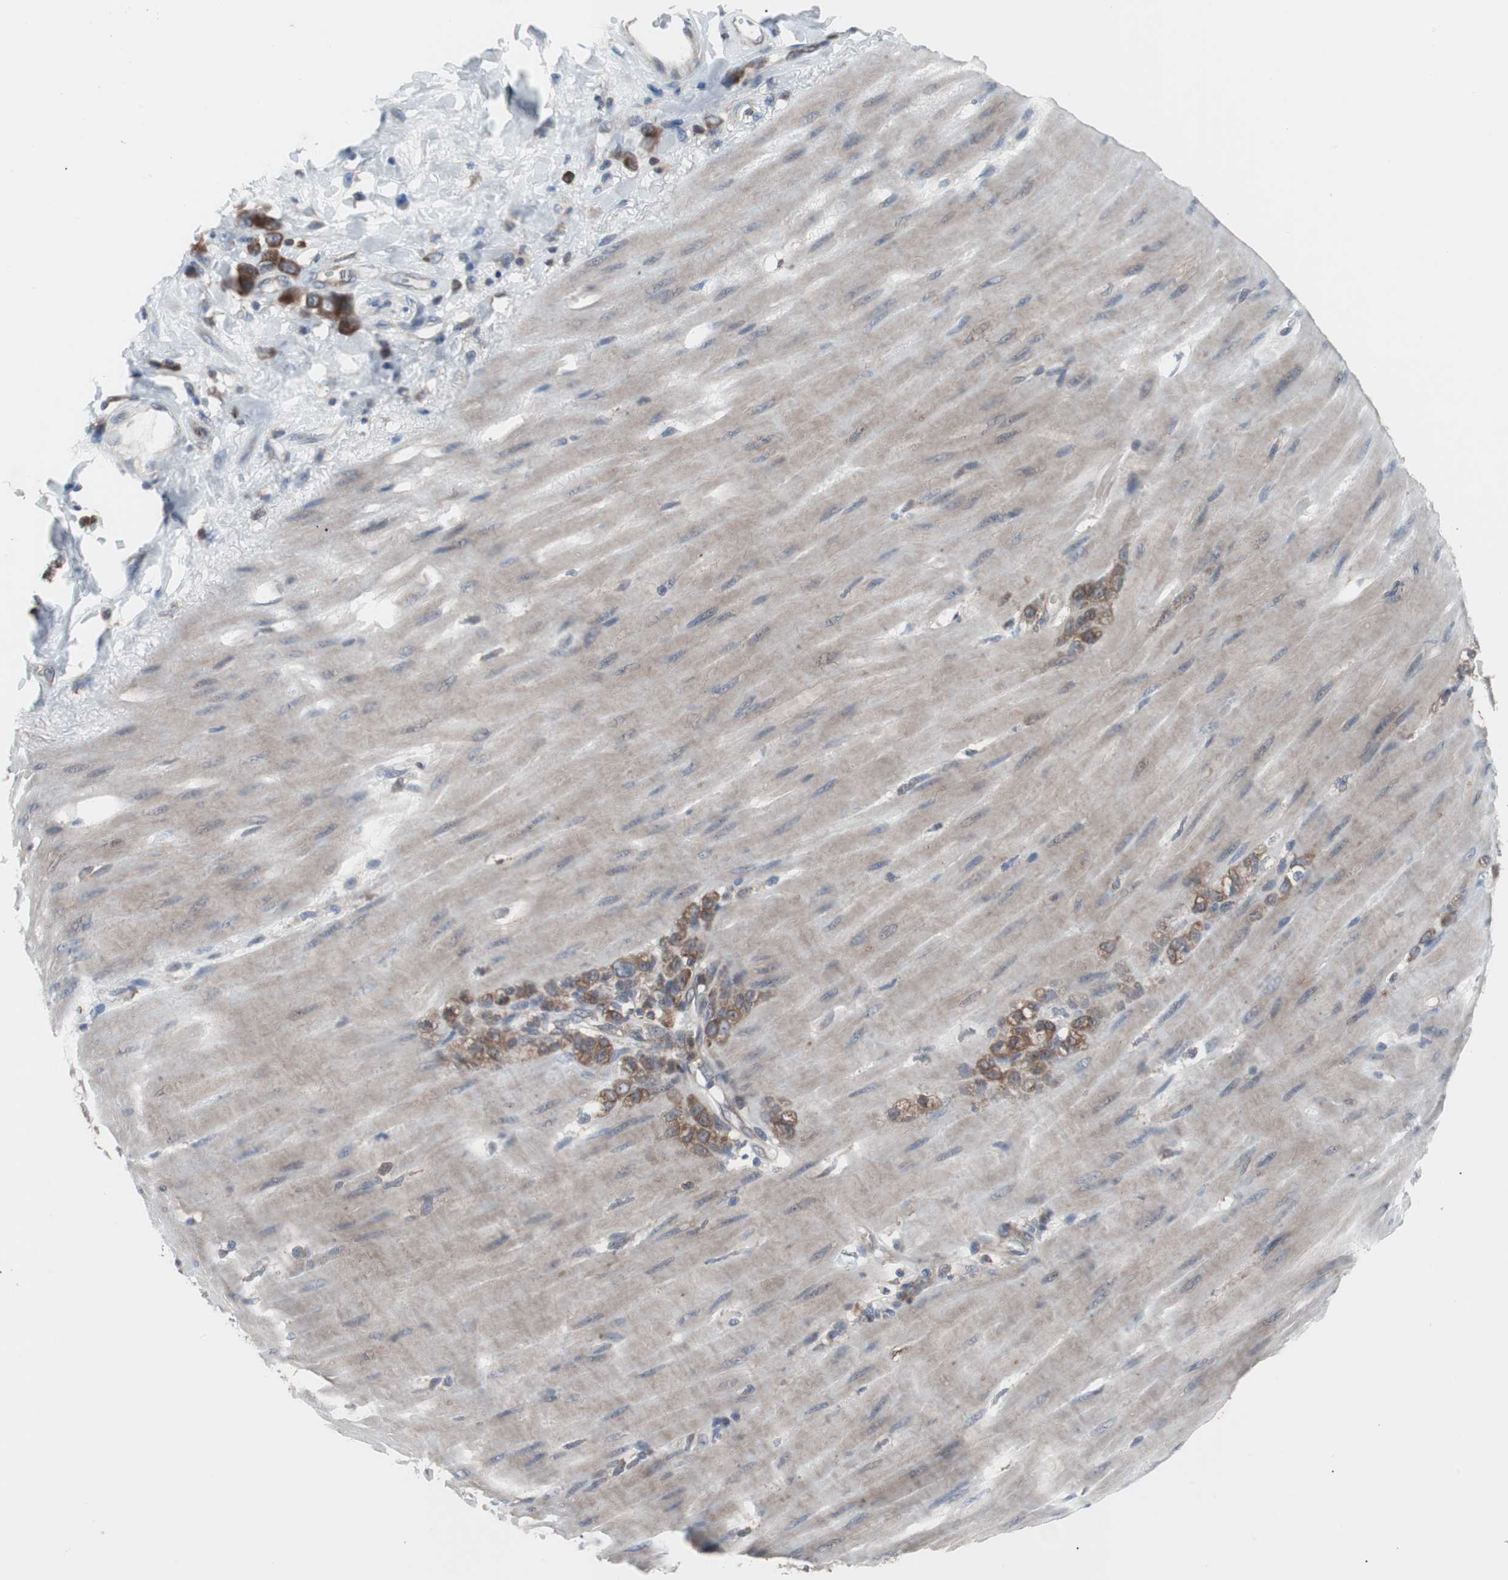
{"staining": {"intensity": "moderate", "quantity": ">75%", "location": "cytoplasmic/membranous"}, "tissue": "stomach cancer", "cell_type": "Tumor cells", "image_type": "cancer", "snomed": [{"axis": "morphology", "description": "Adenocarcinoma, NOS"}, {"axis": "topography", "description": "Stomach"}], "caption": "Approximately >75% of tumor cells in stomach cancer exhibit moderate cytoplasmic/membranous protein positivity as visualized by brown immunohistochemical staining.", "gene": "PAK1", "patient": {"sex": "male", "age": 82}}